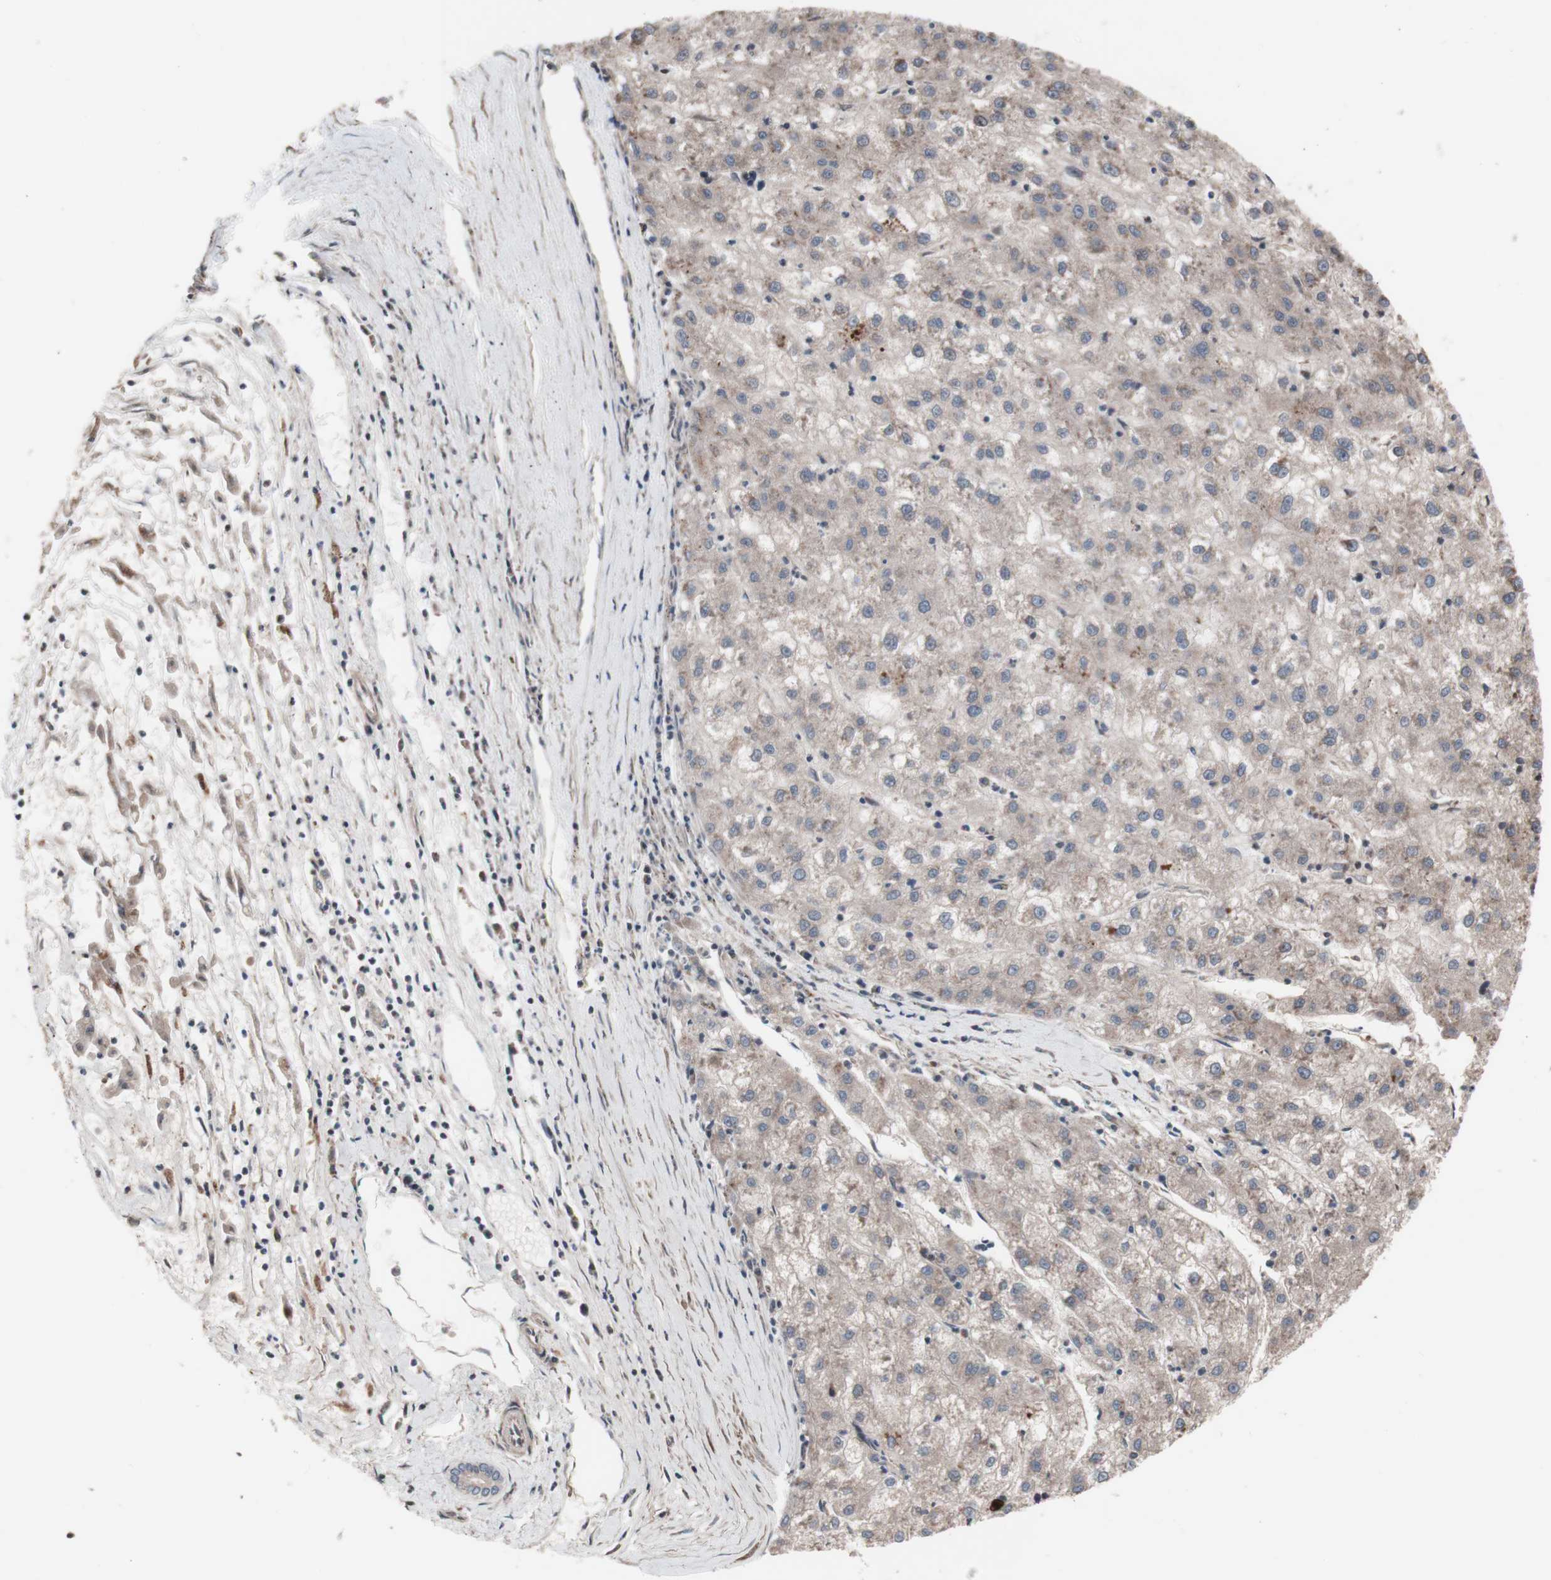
{"staining": {"intensity": "weak", "quantity": ">75%", "location": "cytoplasmic/membranous"}, "tissue": "liver cancer", "cell_type": "Tumor cells", "image_type": "cancer", "snomed": [{"axis": "morphology", "description": "Carcinoma, Hepatocellular, NOS"}, {"axis": "topography", "description": "Liver"}], "caption": "About >75% of tumor cells in human hepatocellular carcinoma (liver) show weak cytoplasmic/membranous protein positivity as visualized by brown immunohistochemical staining.", "gene": "COPB1", "patient": {"sex": "male", "age": 72}}